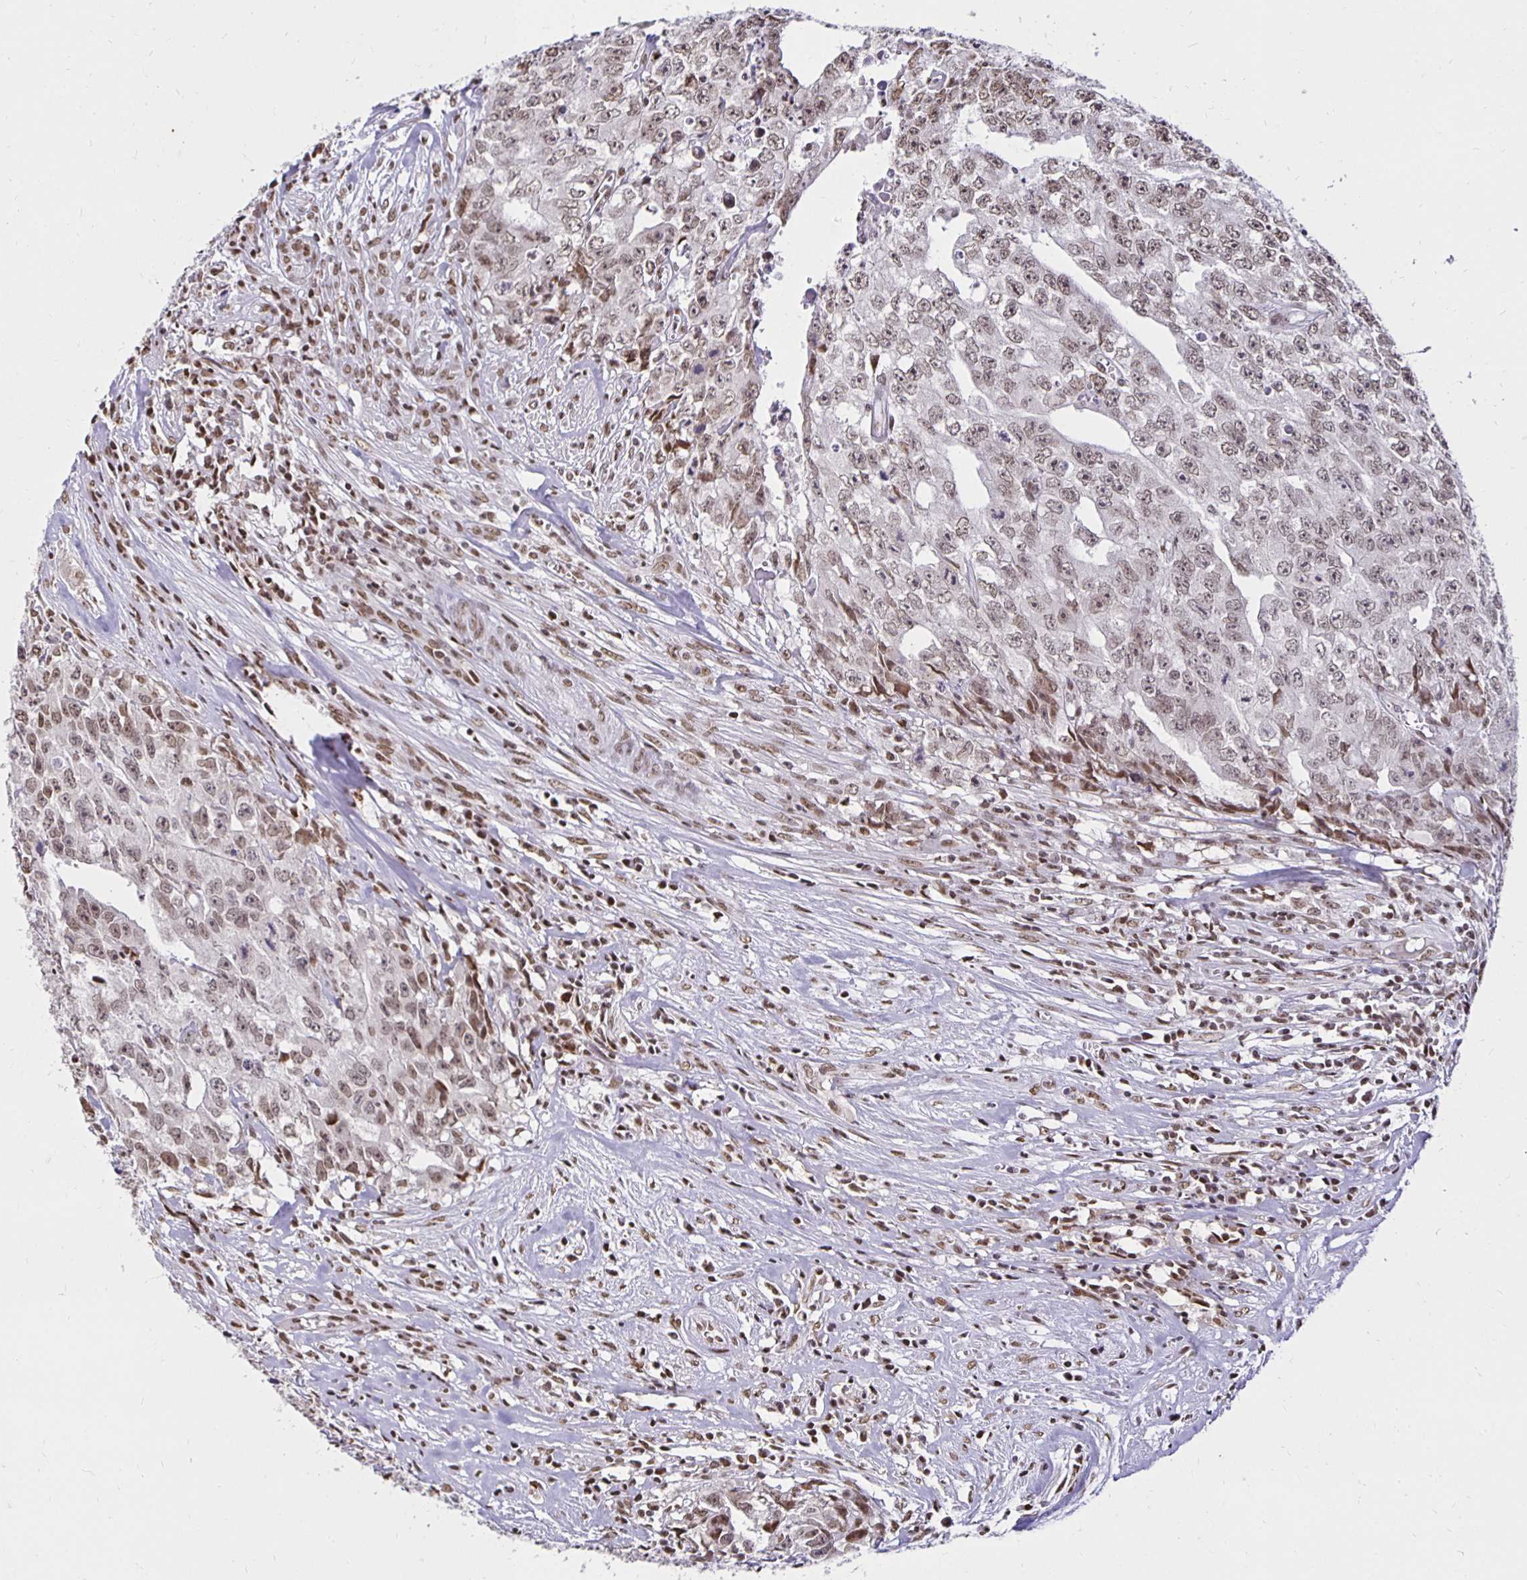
{"staining": {"intensity": "moderate", "quantity": ">75%", "location": "nuclear"}, "tissue": "testis cancer", "cell_type": "Tumor cells", "image_type": "cancer", "snomed": [{"axis": "morphology", "description": "Carcinoma, Embryonal, NOS"}, {"axis": "morphology", "description": "Teratoma, malignant, NOS"}, {"axis": "topography", "description": "Testis"}], "caption": "Moderate nuclear staining is seen in about >75% of tumor cells in embryonal carcinoma (testis).", "gene": "ZNF579", "patient": {"sex": "male", "age": 24}}